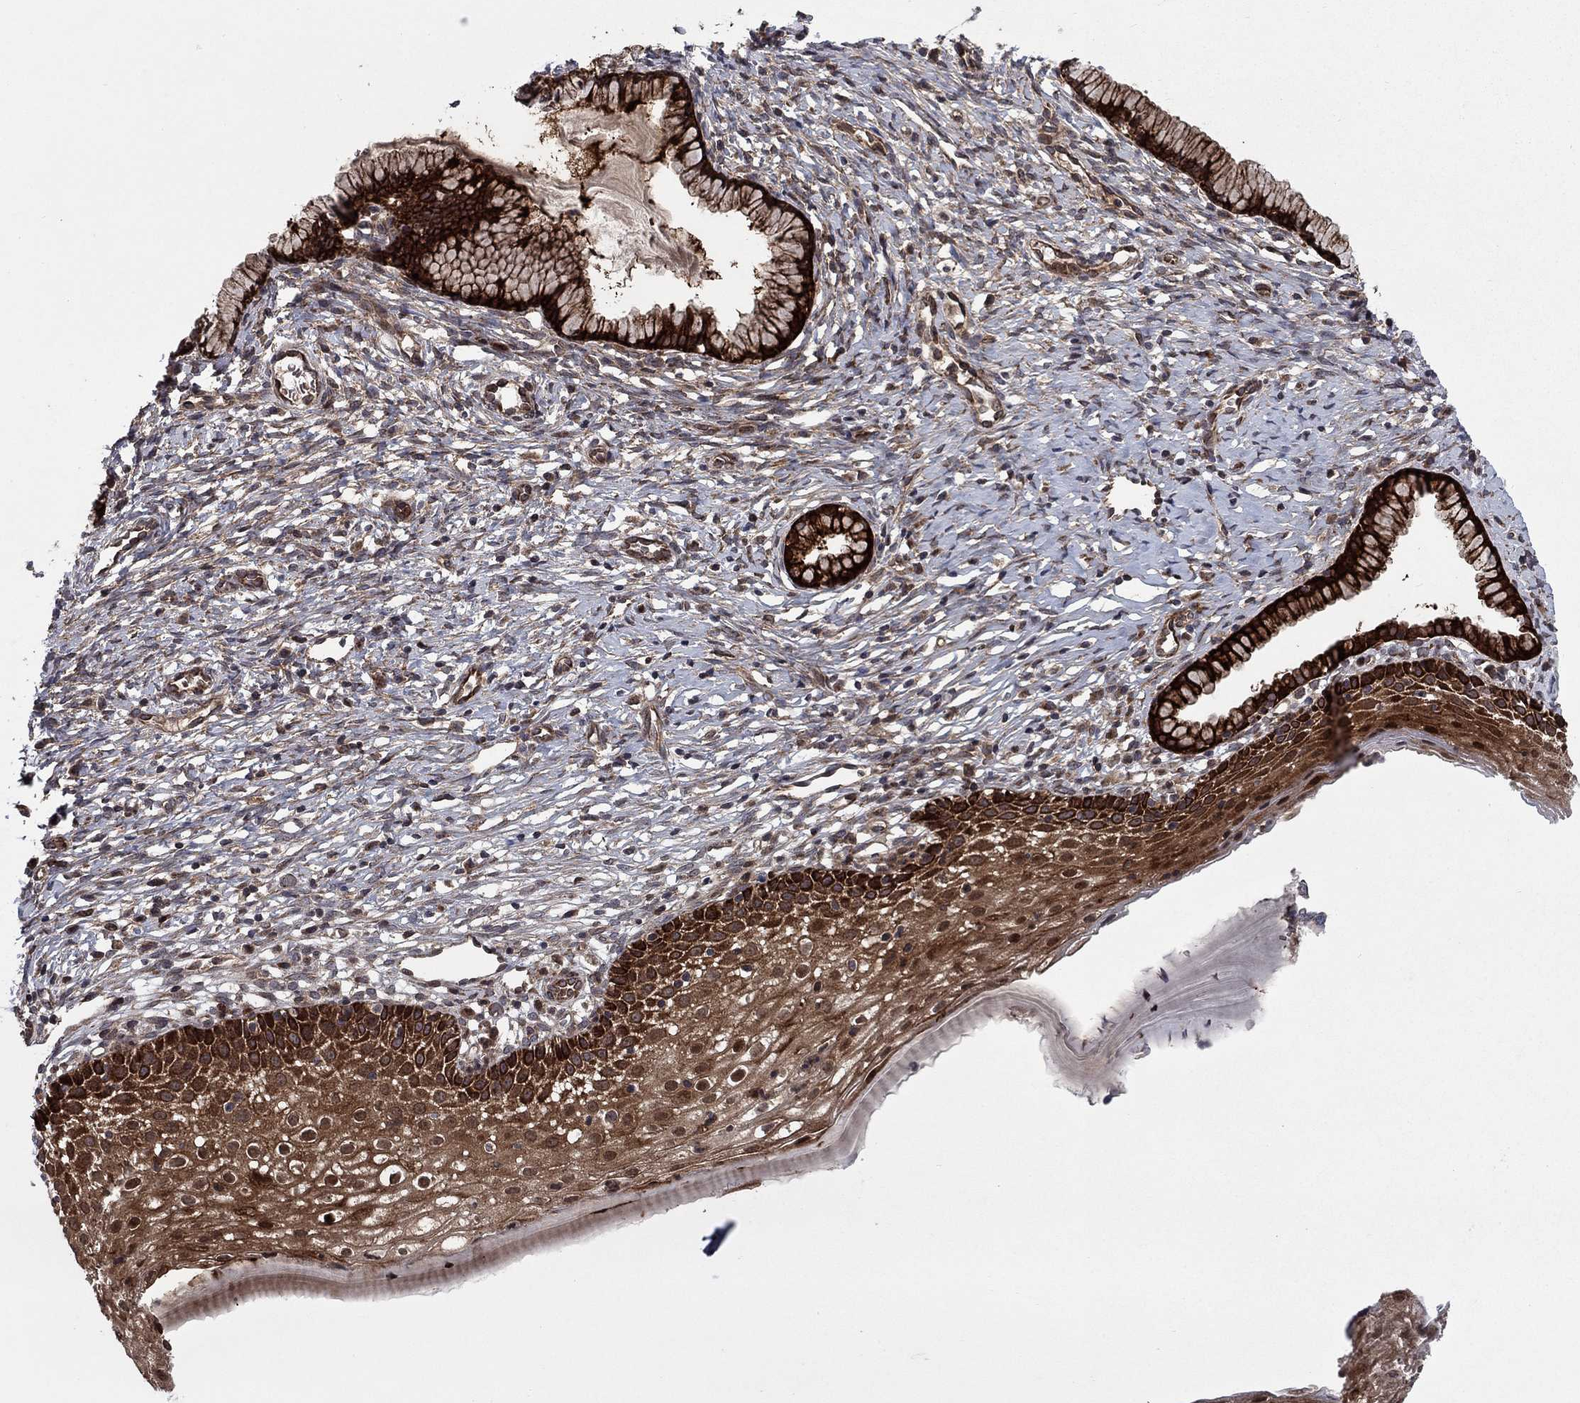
{"staining": {"intensity": "strong", "quantity": ">75%", "location": "cytoplasmic/membranous"}, "tissue": "cervix", "cell_type": "Glandular cells", "image_type": "normal", "snomed": [{"axis": "morphology", "description": "Normal tissue, NOS"}, {"axis": "topography", "description": "Cervix"}], "caption": "This photomicrograph displays normal cervix stained with immunohistochemistry to label a protein in brown. The cytoplasmic/membranous of glandular cells show strong positivity for the protein. Nuclei are counter-stained blue.", "gene": "HDAC4", "patient": {"sex": "female", "age": 39}}